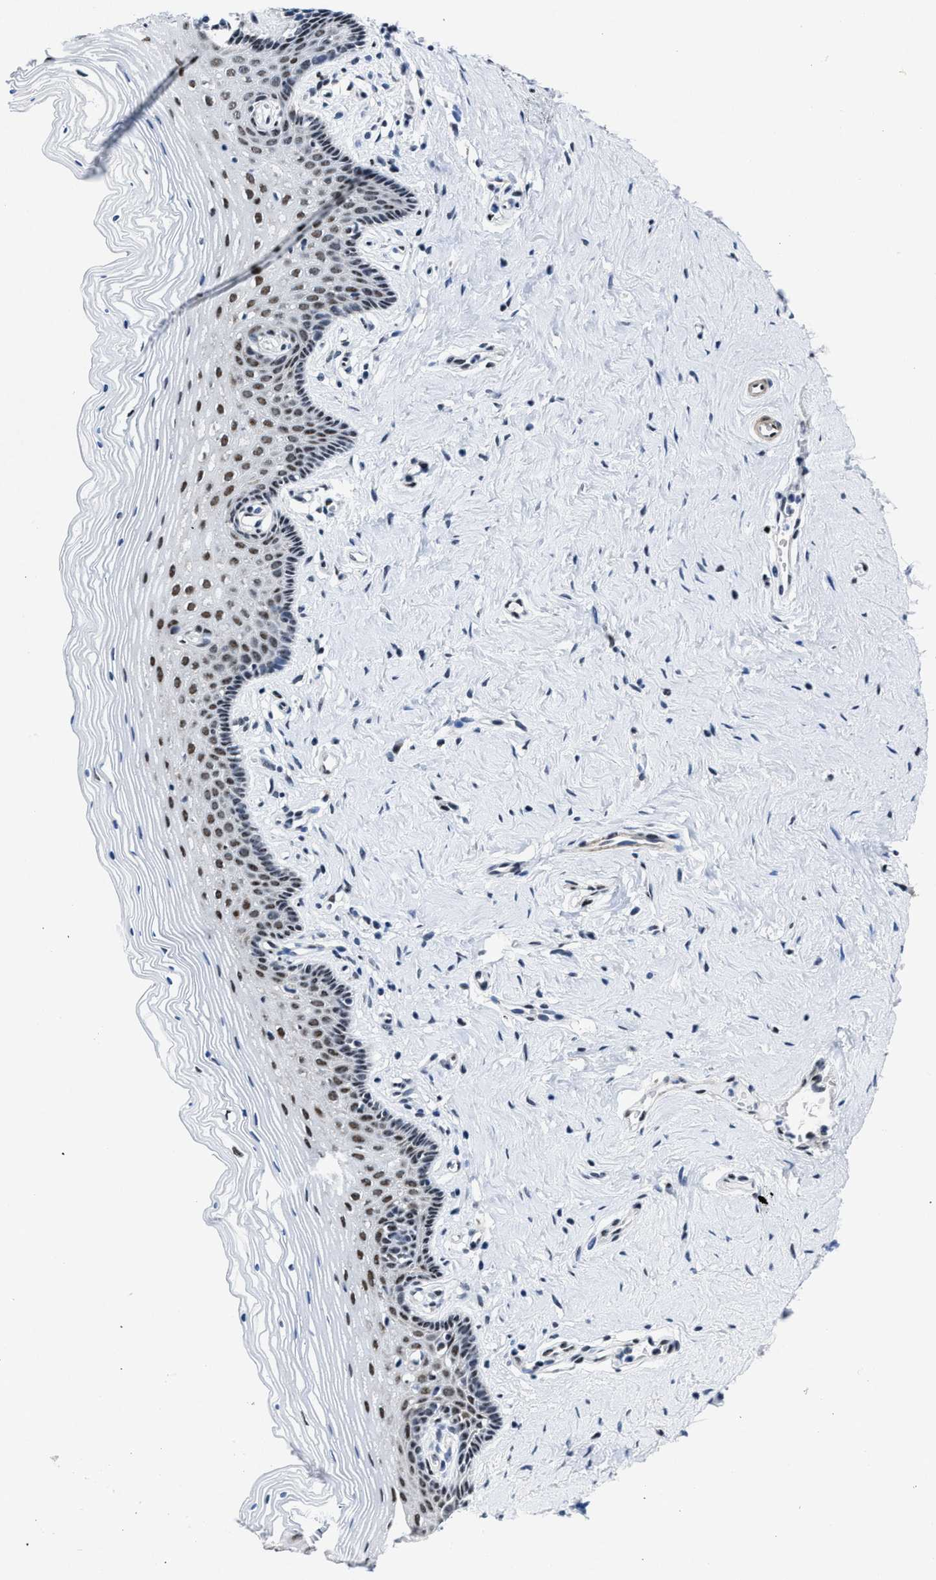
{"staining": {"intensity": "moderate", "quantity": "<25%", "location": "nuclear"}, "tissue": "vagina", "cell_type": "Squamous epithelial cells", "image_type": "normal", "snomed": [{"axis": "morphology", "description": "Normal tissue, NOS"}, {"axis": "topography", "description": "Vagina"}], "caption": "IHC micrograph of benign vagina stained for a protein (brown), which exhibits low levels of moderate nuclear staining in about <25% of squamous epithelial cells.", "gene": "ID3", "patient": {"sex": "female", "age": 32}}